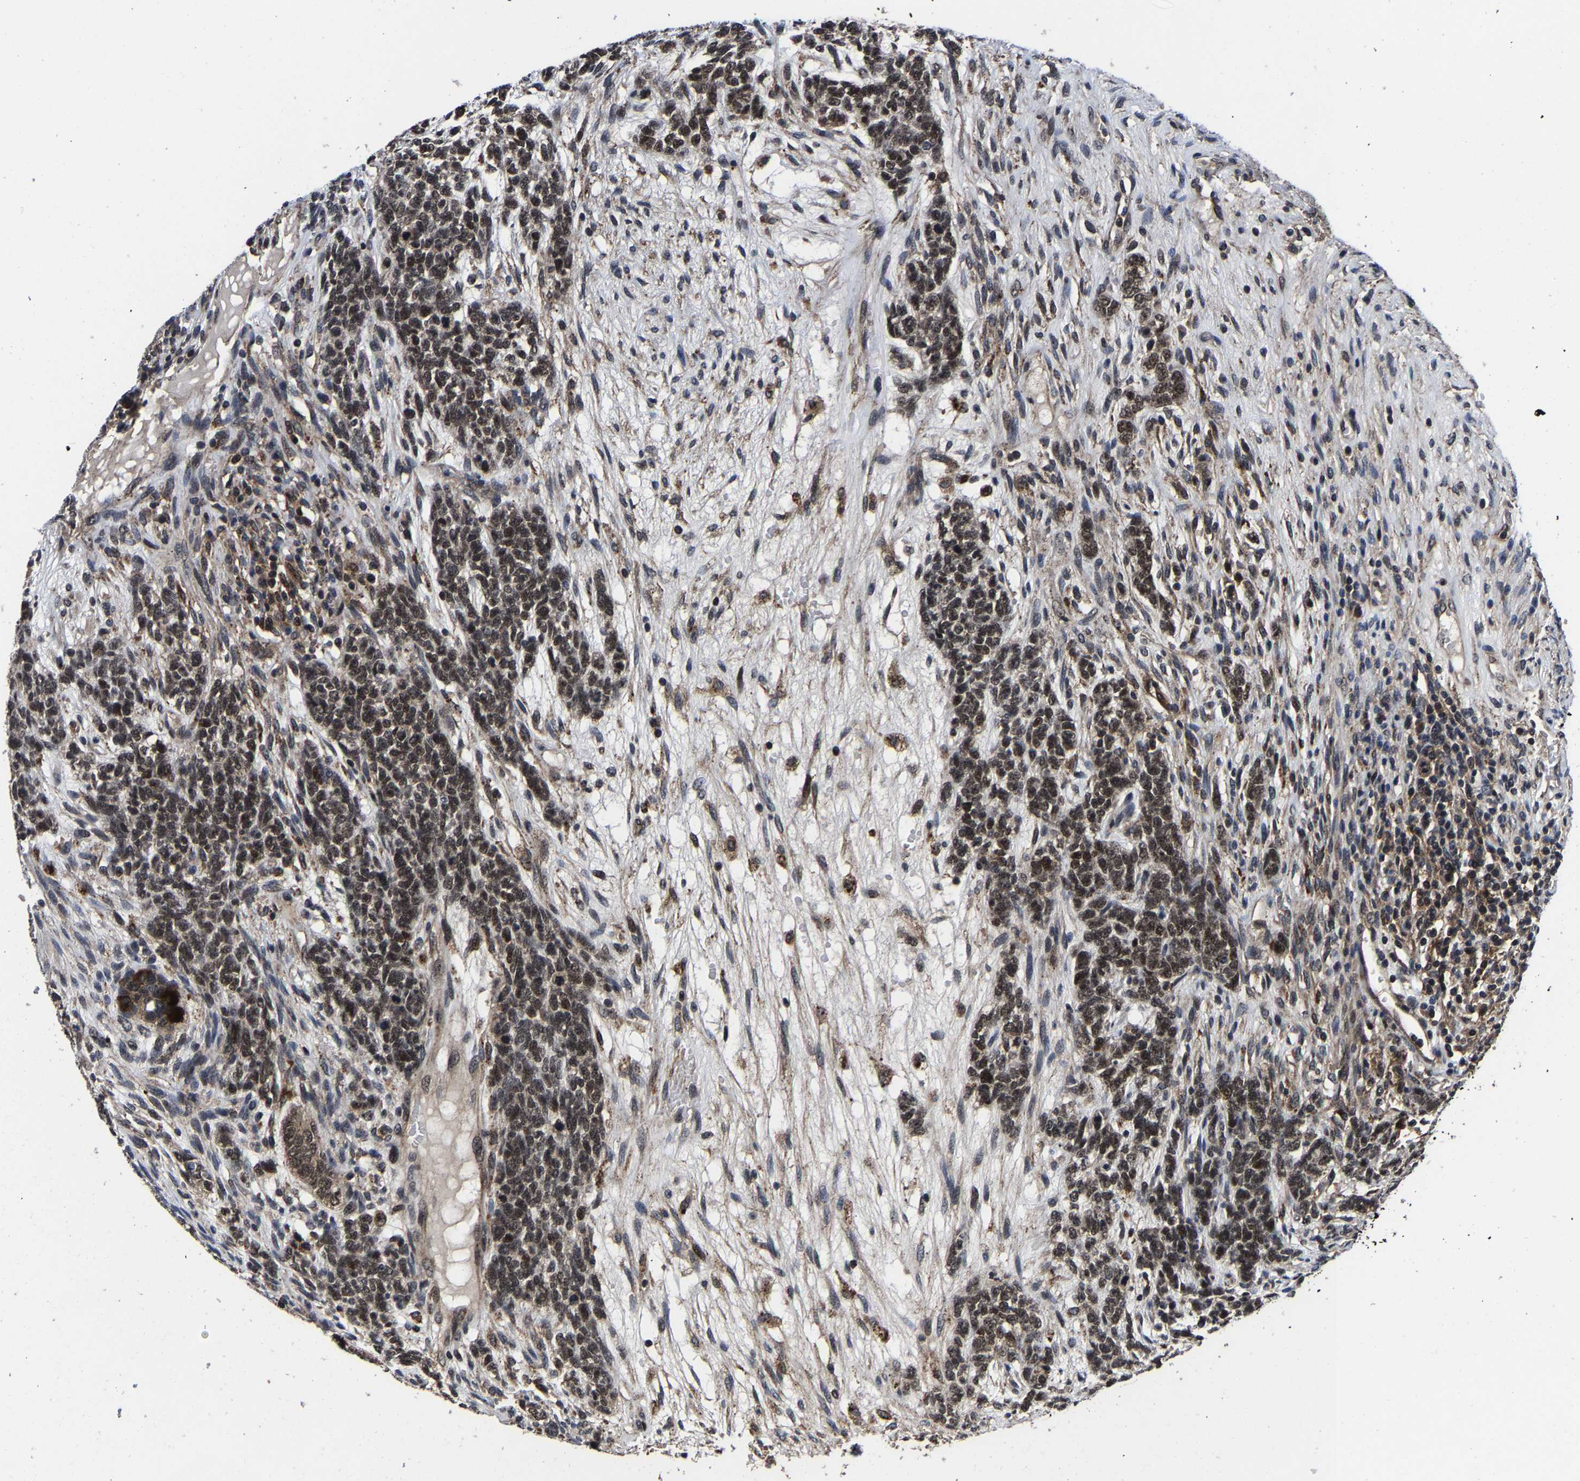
{"staining": {"intensity": "moderate", "quantity": ">75%", "location": "nuclear"}, "tissue": "testis cancer", "cell_type": "Tumor cells", "image_type": "cancer", "snomed": [{"axis": "morphology", "description": "Seminoma, NOS"}, {"axis": "topography", "description": "Testis"}], "caption": "This micrograph shows testis cancer (seminoma) stained with immunohistochemistry to label a protein in brown. The nuclear of tumor cells show moderate positivity for the protein. Nuclei are counter-stained blue.", "gene": "ZCCHC7", "patient": {"sex": "male", "age": 28}}